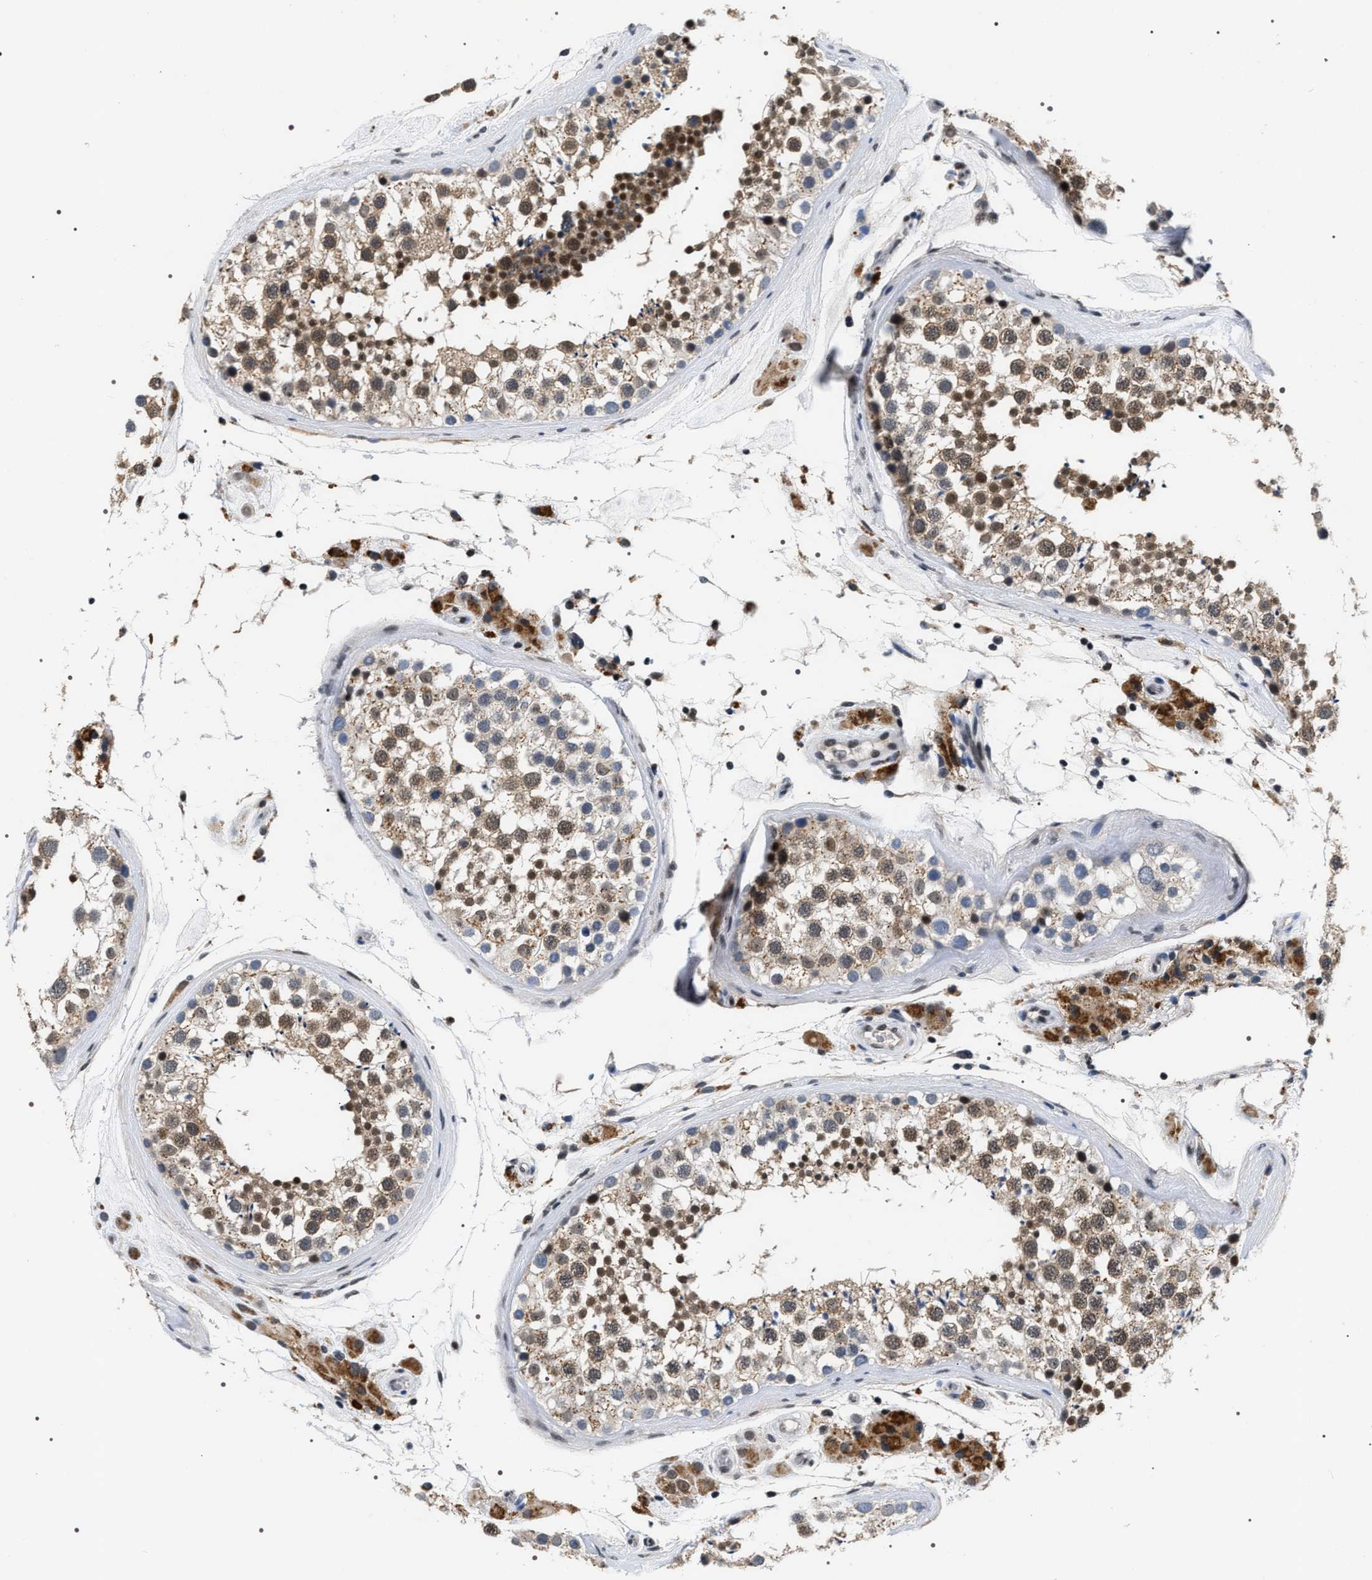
{"staining": {"intensity": "moderate", "quantity": ">75%", "location": "cytoplasmic/membranous,nuclear"}, "tissue": "testis", "cell_type": "Cells in seminiferous ducts", "image_type": "normal", "snomed": [{"axis": "morphology", "description": "Normal tissue, NOS"}, {"axis": "topography", "description": "Testis"}], "caption": "Protein expression analysis of unremarkable human testis reveals moderate cytoplasmic/membranous,nuclear expression in approximately >75% of cells in seminiferous ducts. (brown staining indicates protein expression, while blue staining denotes nuclei).", "gene": "C7orf25", "patient": {"sex": "male", "age": 46}}